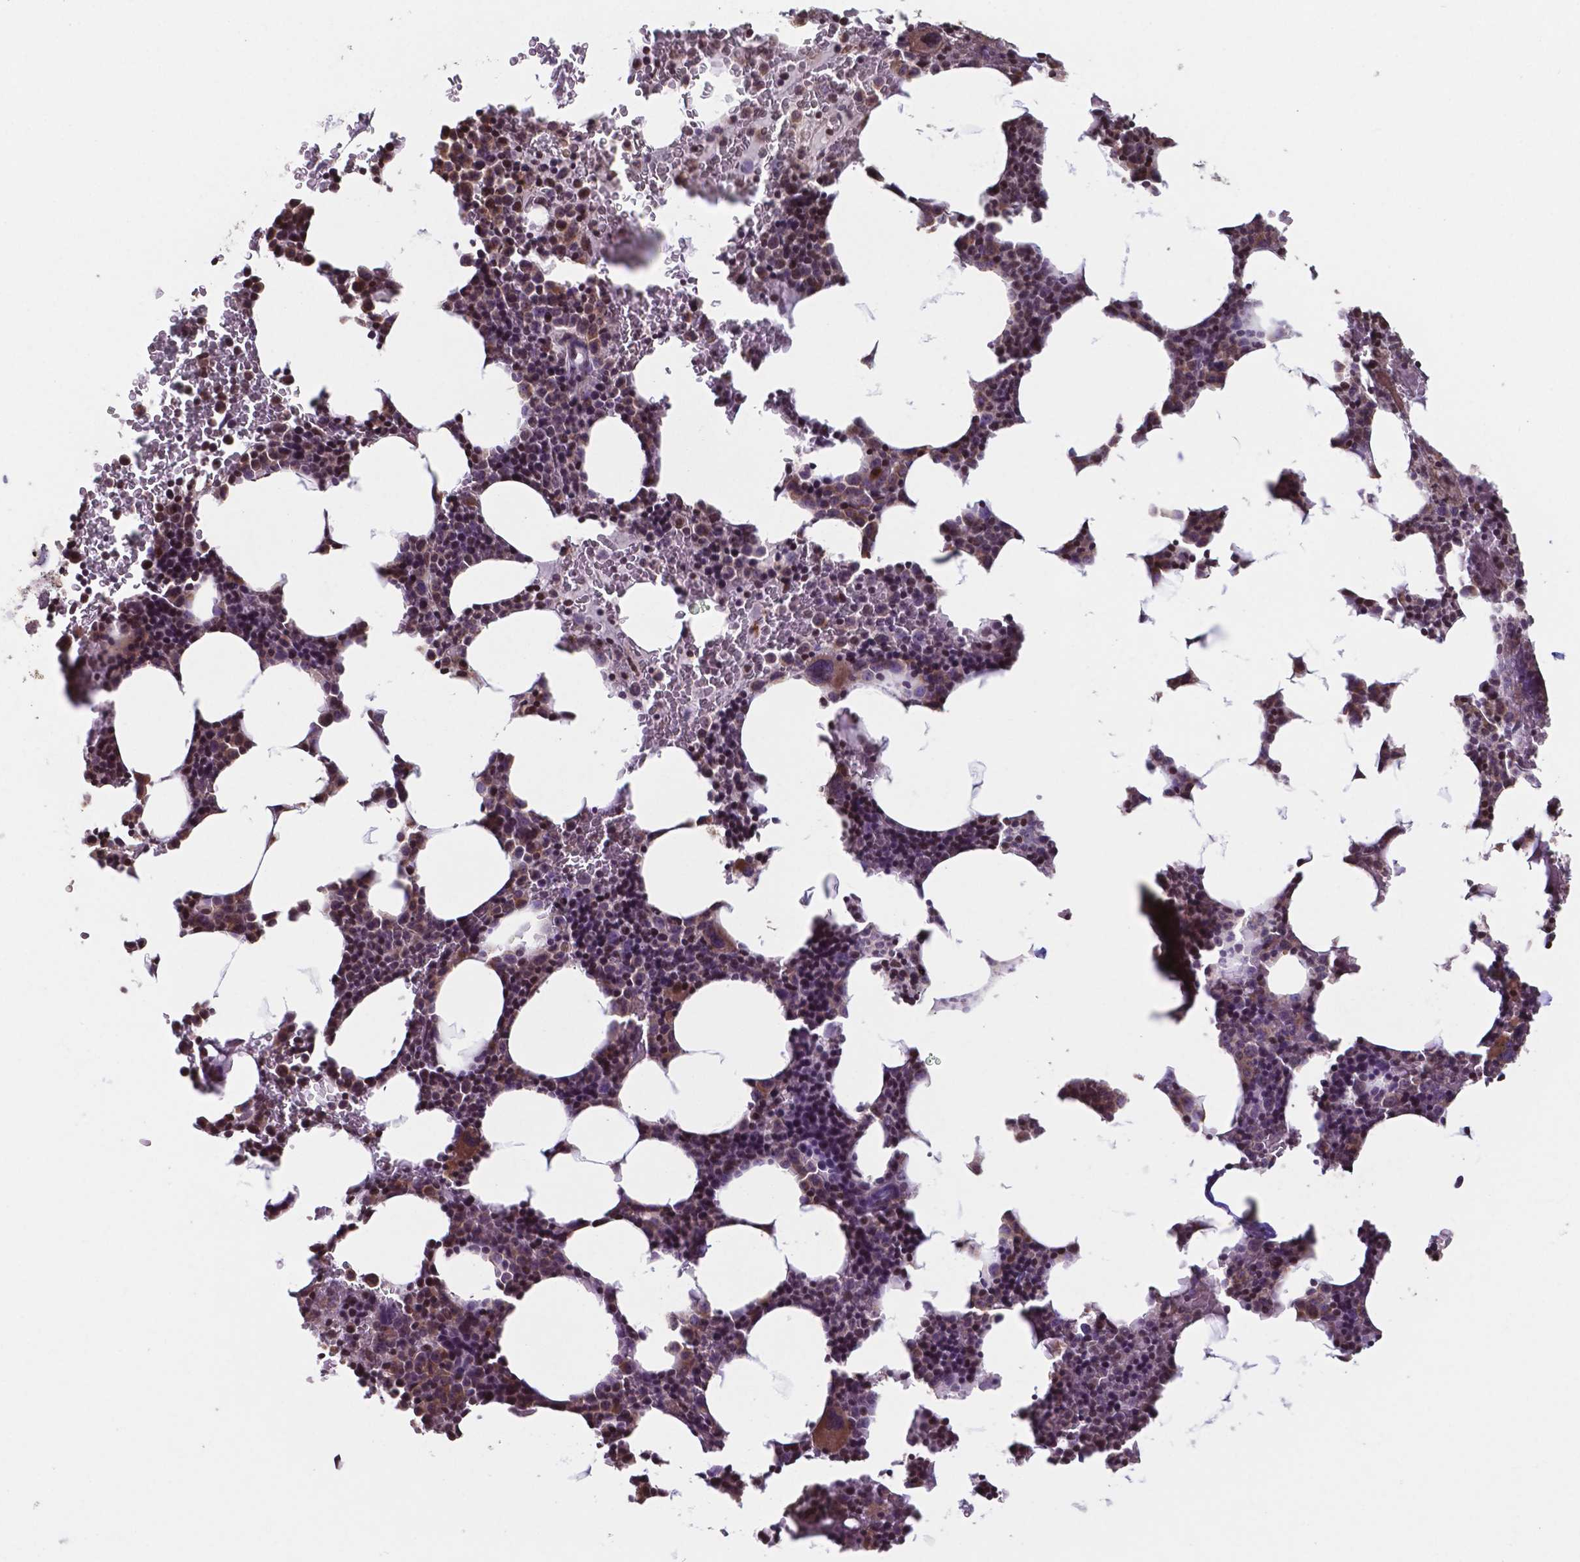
{"staining": {"intensity": "moderate", "quantity": "25%-75%", "location": "nuclear"}, "tissue": "bone marrow", "cell_type": "Hematopoietic cells", "image_type": "normal", "snomed": [{"axis": "morphology", "description": "Normal tissue, NOS"}, {"axis": "topography", "description": "Bone marrow"}], "caption": "Immunohistochemical staining of normal bone marrow exhibits moderate nuclear protein positivity in about 25%-75% of hematopoietic cells.", "gene": "MLC1", "patient": {"sex": "male", "age": 73}}